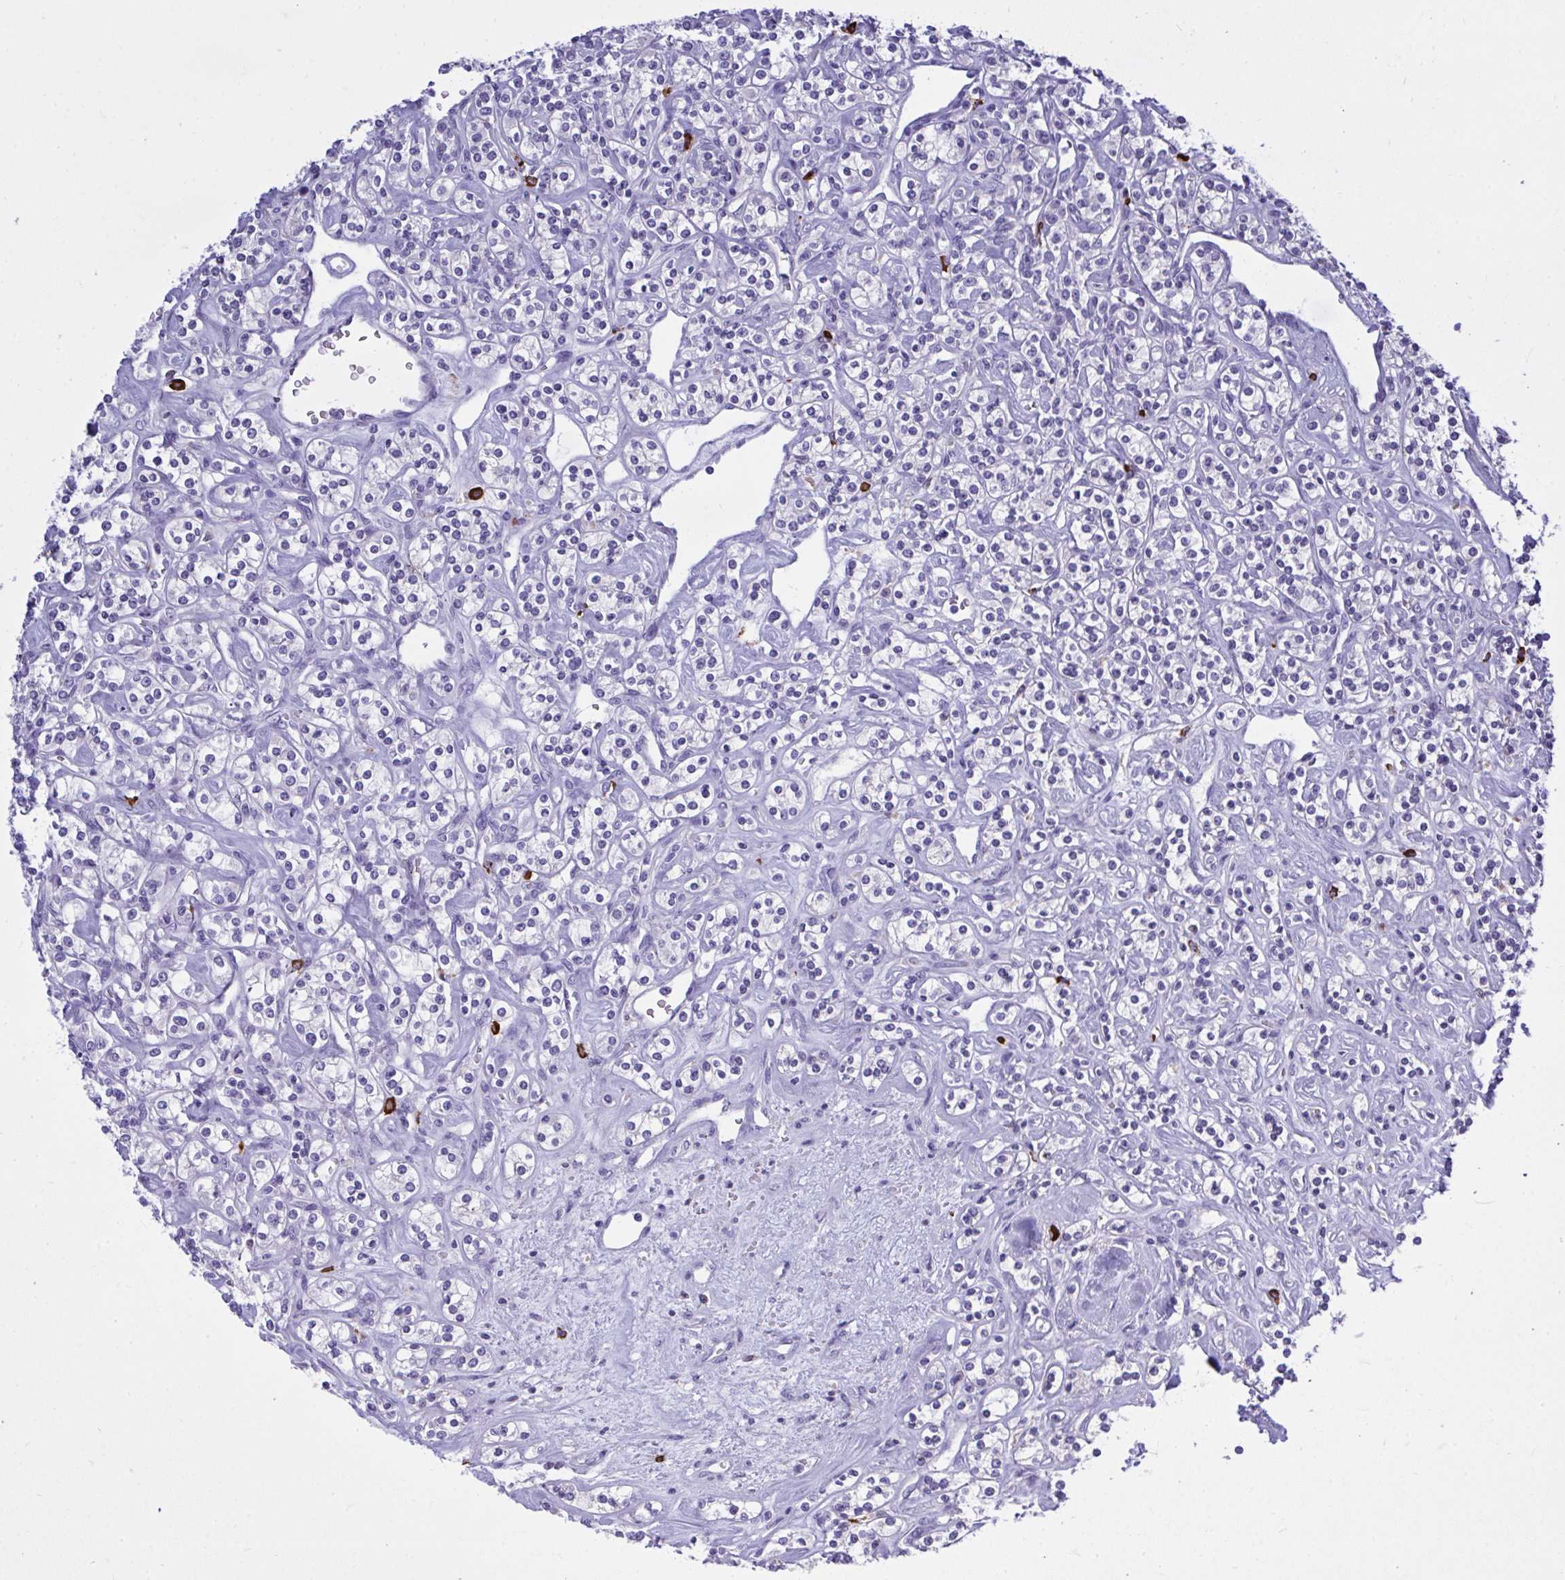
{"staining": {"intensity": "negative", "quantity": "none", "location": "none"}, "tissue": "renal cancer", "cell_type": "Tumor cells", "image_type": "cancer", "snomed": [{"axis": "morphology", "description": "Adenocarcinoma, NOS"}, {"axis": "topography", "description": "Kidney"}], "caption": "Tumor cells show no significant positivity in renal cancer (adenocarcinoma).", "gene": "PSD", "patient": {"sex": "male", "age": 77}}